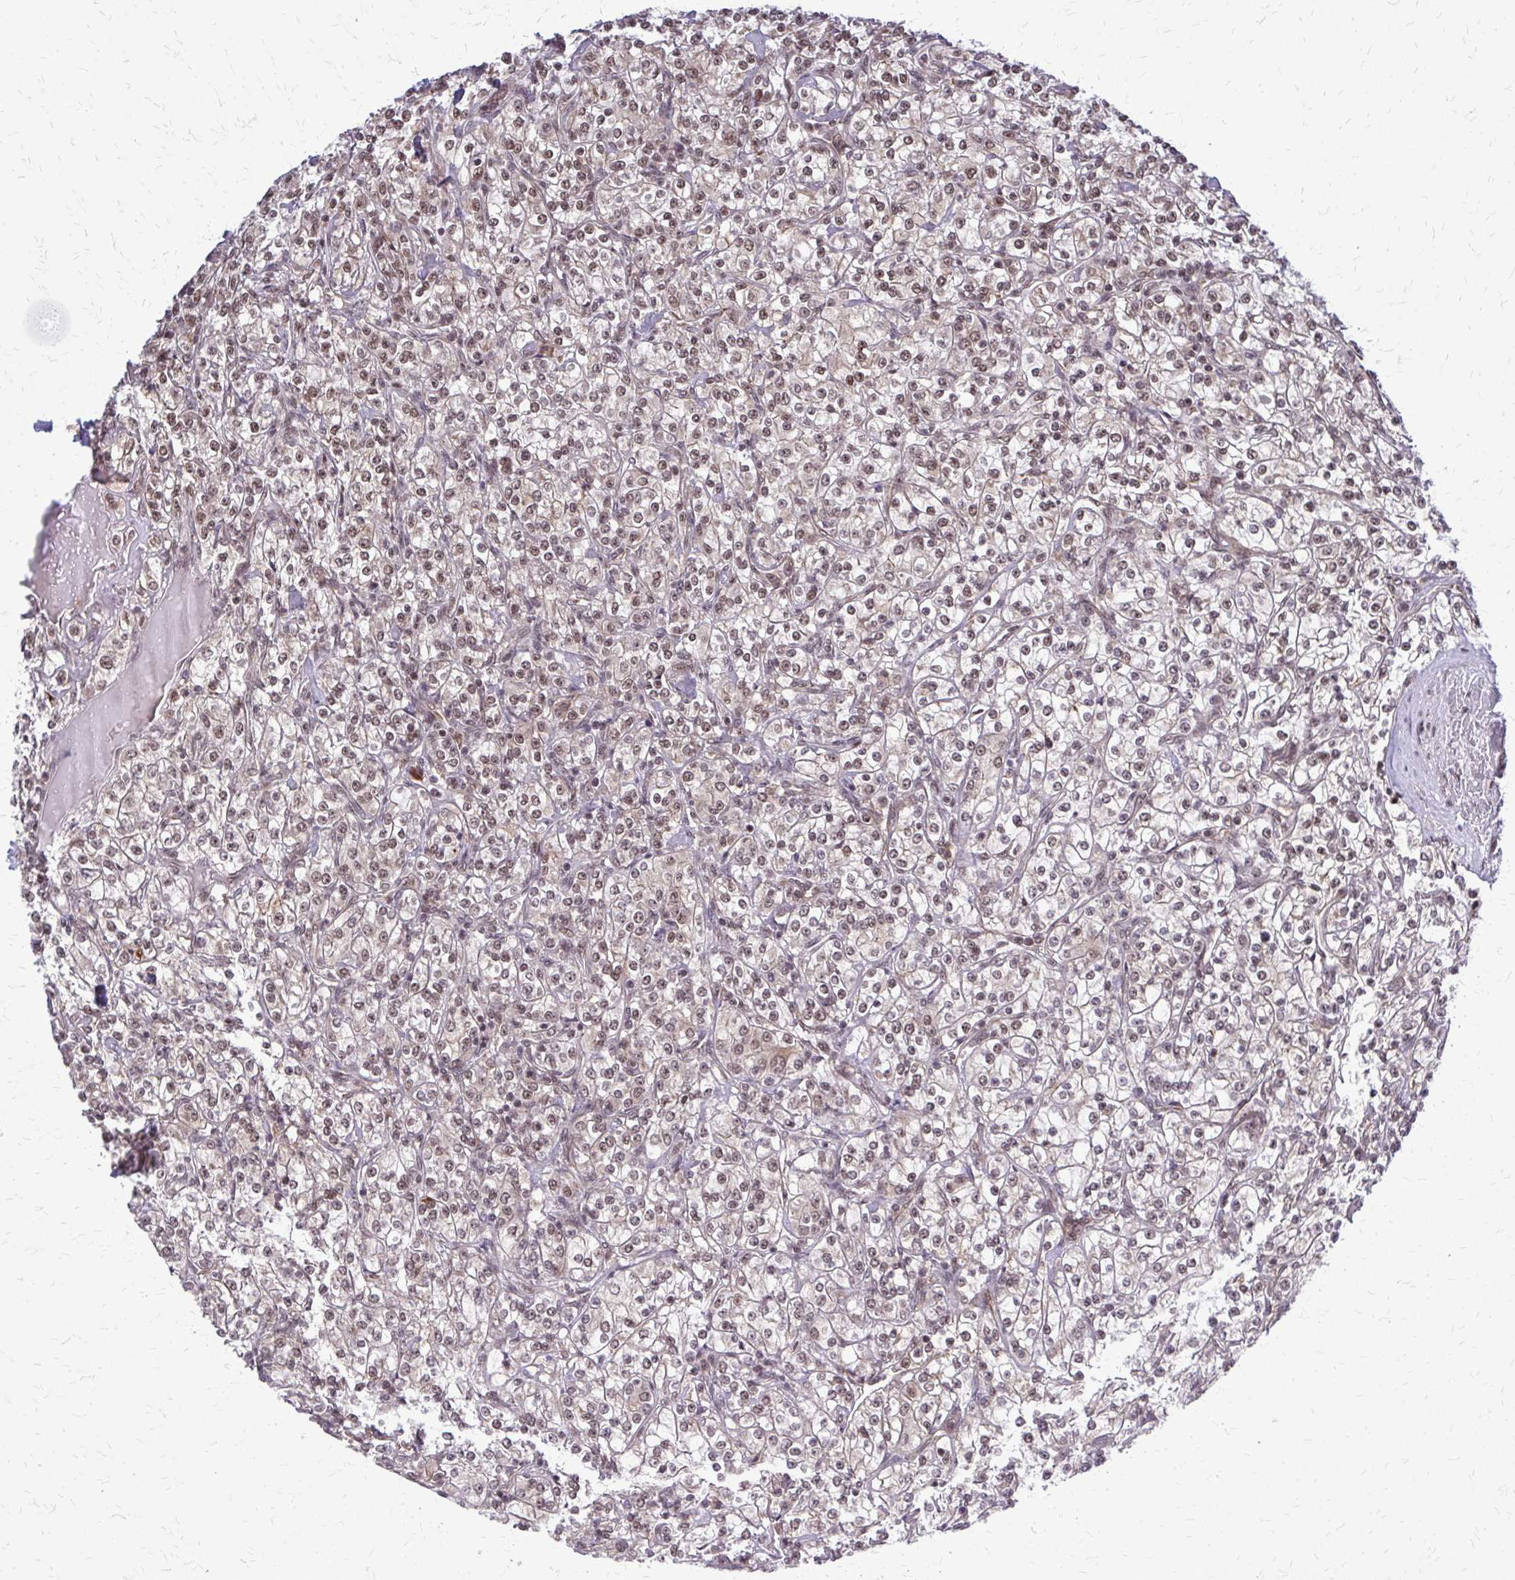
{"staining": {"intensity": "strong", "quantity": "25%-75%", "location": "nuclear"}, "tissue": "renal cancer", "cell_type": "Tumor cells", "image_type": "cancer", "snomed": [{"axis": "morphology", "description": "Adenocarcinoma, NOS"}, {"axis": "topography", "description": "Kidney"}], "caption": "The micrograph displays staining of adenocarcinoma (renal), revealing strong nuclear protein staining (brown color) within tumor cells. The staining was performed using DAB to visualize the protein expression in brown, while the nuclei were stained in blue with hematoxylin (Magnification: 20x).", "gene": "HDAC3", "patient": {"sex": "male", "age": 77}}